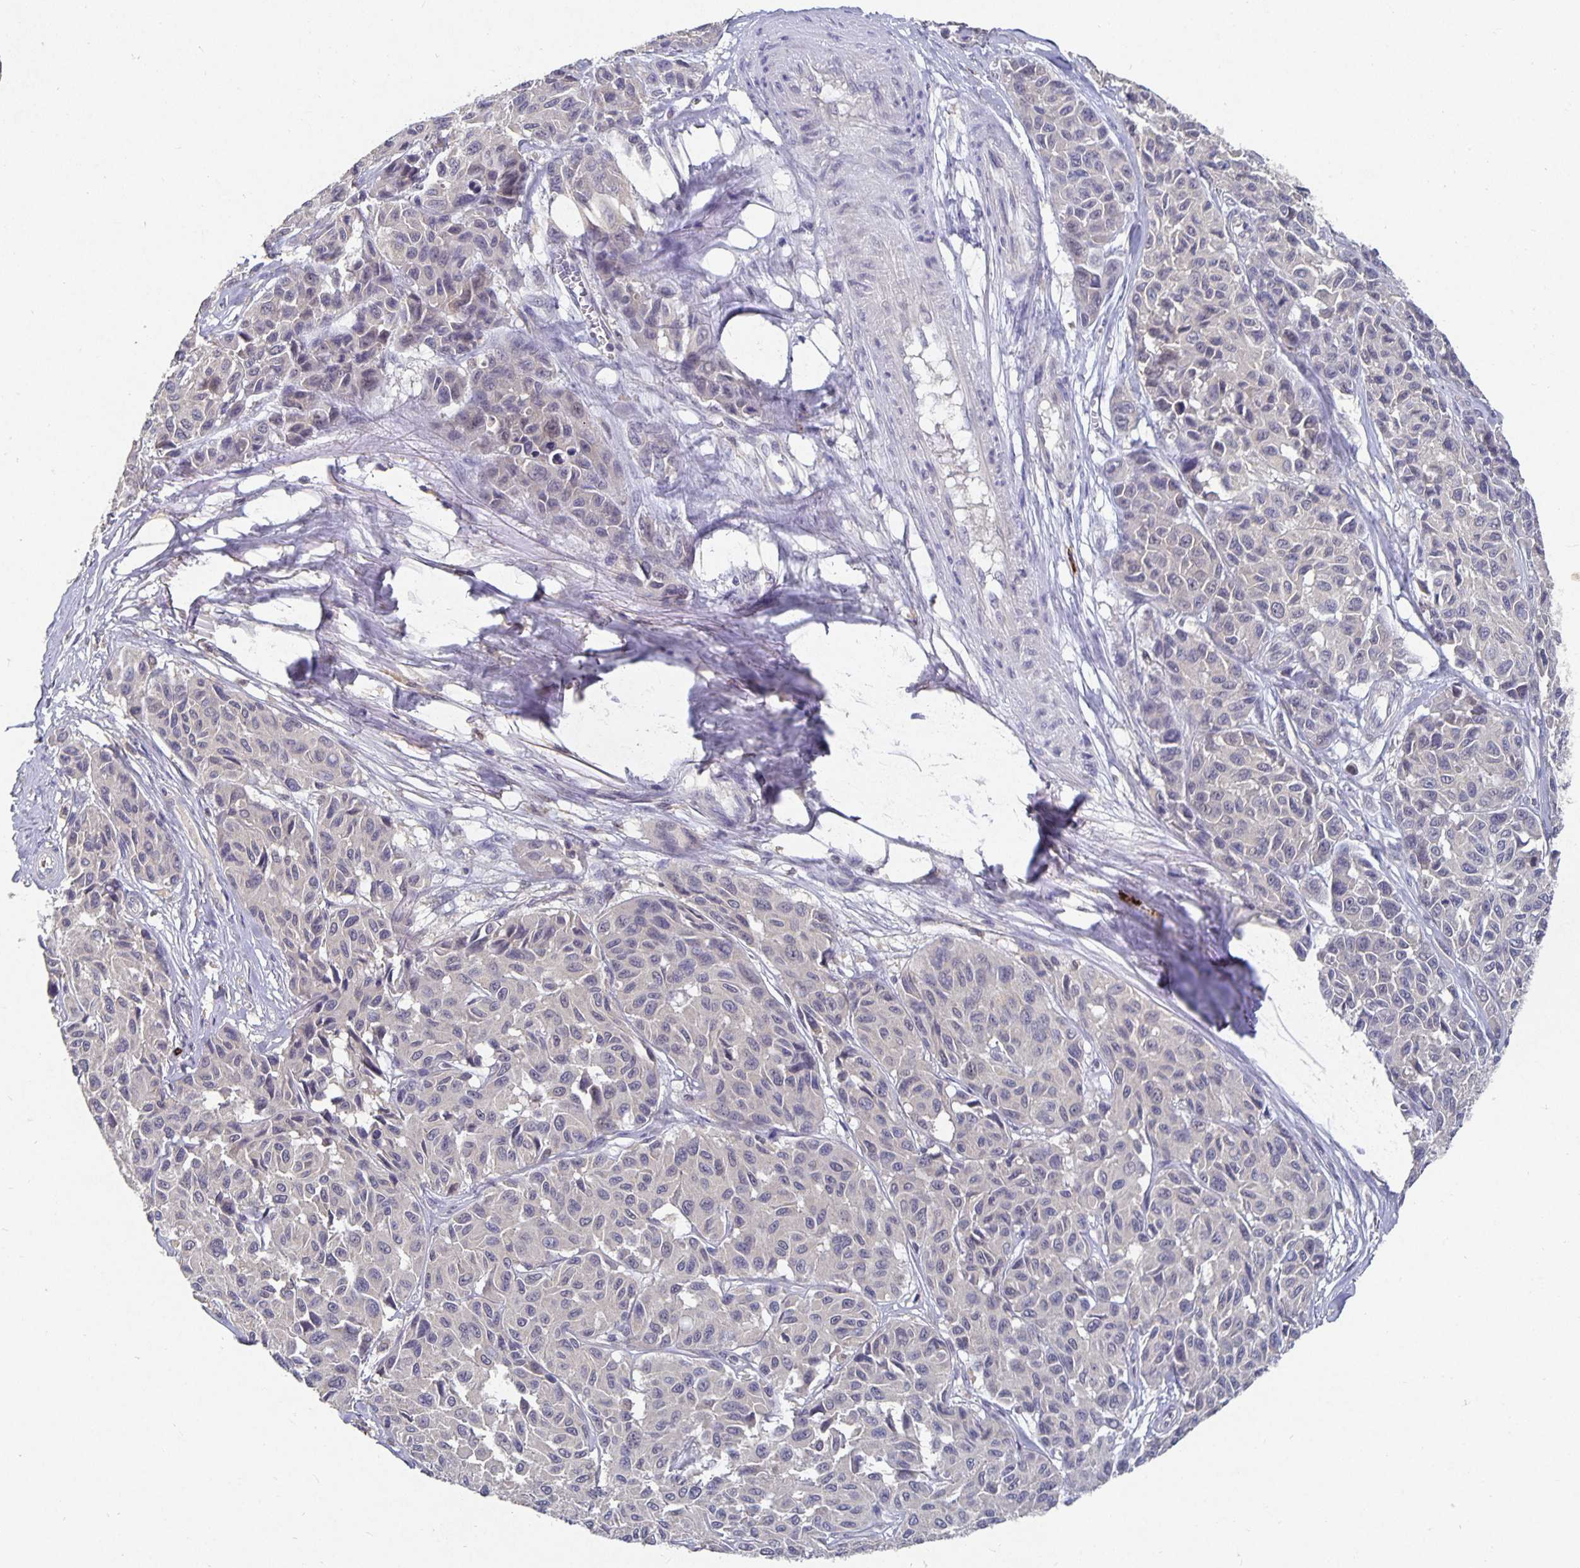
{"staining": {"intensity": "negative", "quantity": "none", "location": "none"}, "tissue": "melanoma", "cell_type": "Tumor cells", "image_type": "cancer", "snomed": [{"axis": "morphology", "description": "Malignant melanoma, NOS"}, {"axis": "topography", "description": "Skin"}], "caption": "High power microscopy histopathology image of an IHC image of melanoma, revealing no significant positivity in tumor cells. (Brightfield microscopy of DAB (3,3'-diaminobenzidine) immunohistochemistry (IHC) at high magnification).", "gene": "HEPN1", "patient": {"sex": "female", "age": 66}}